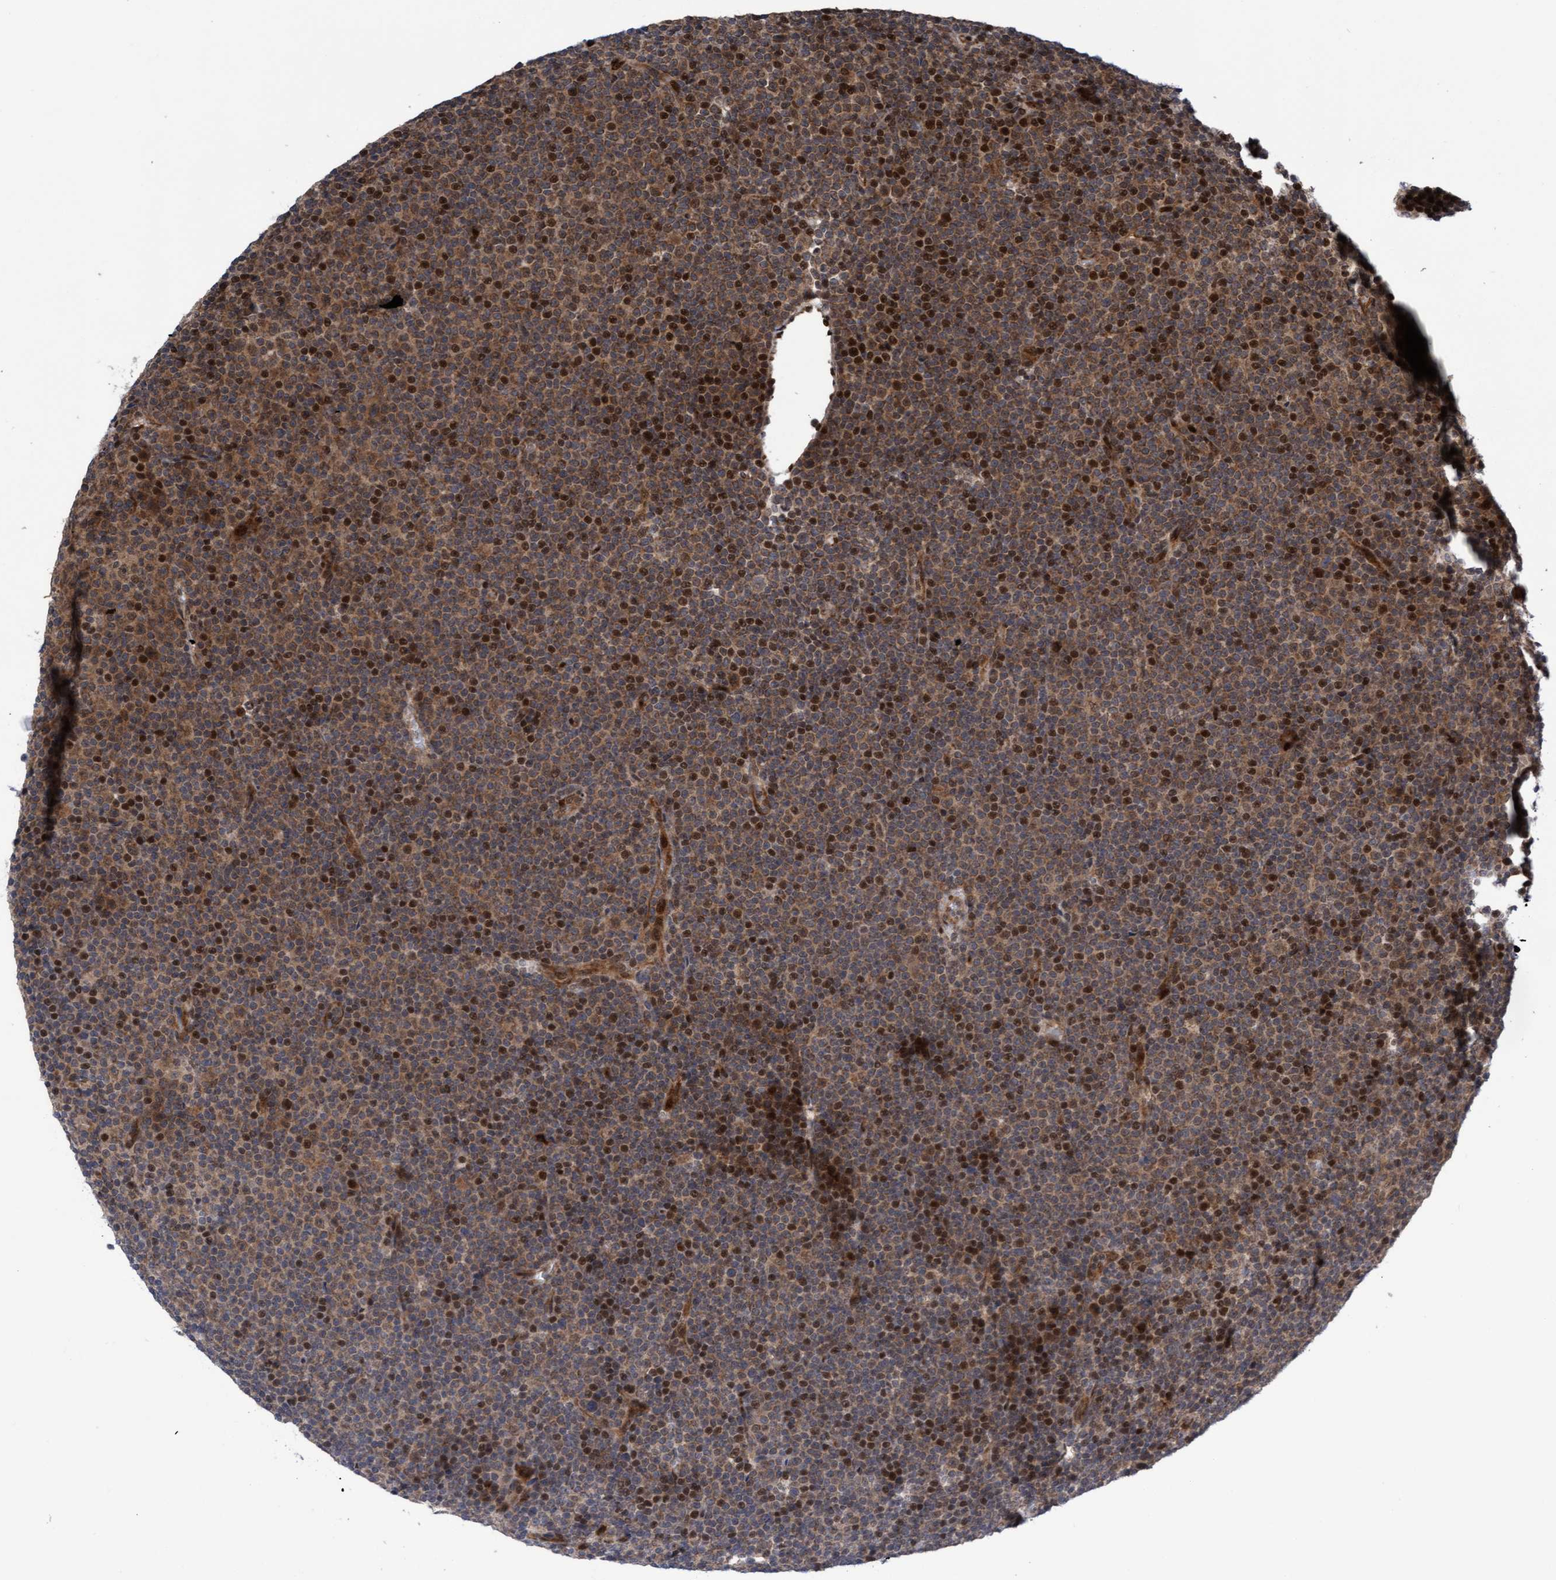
{"staining": {"intensity": "moderate", "quantity": ">75%", "location": "cytoplasmic/membranous,nuclear"}, "tissue": "lymphoma", "cell_type": "Tumor cells", "image_type": "cancer", "snomed": [{"axis": "morphology", "description": "Malignant lymphoma, non-Hodgkin's type, Low grade"}, {"axis": "topography", "description": "Lymph node"}], "caption": "Protein staining of malignant lymphoma, non-Hodgkin's type (low-grade) tissue displays moderate cytoplasmic/membranous and nuclear expression in about >75% of tumor cells.", "gene": "ITFG1", "patient": {"sex": "female", "age": 67}}